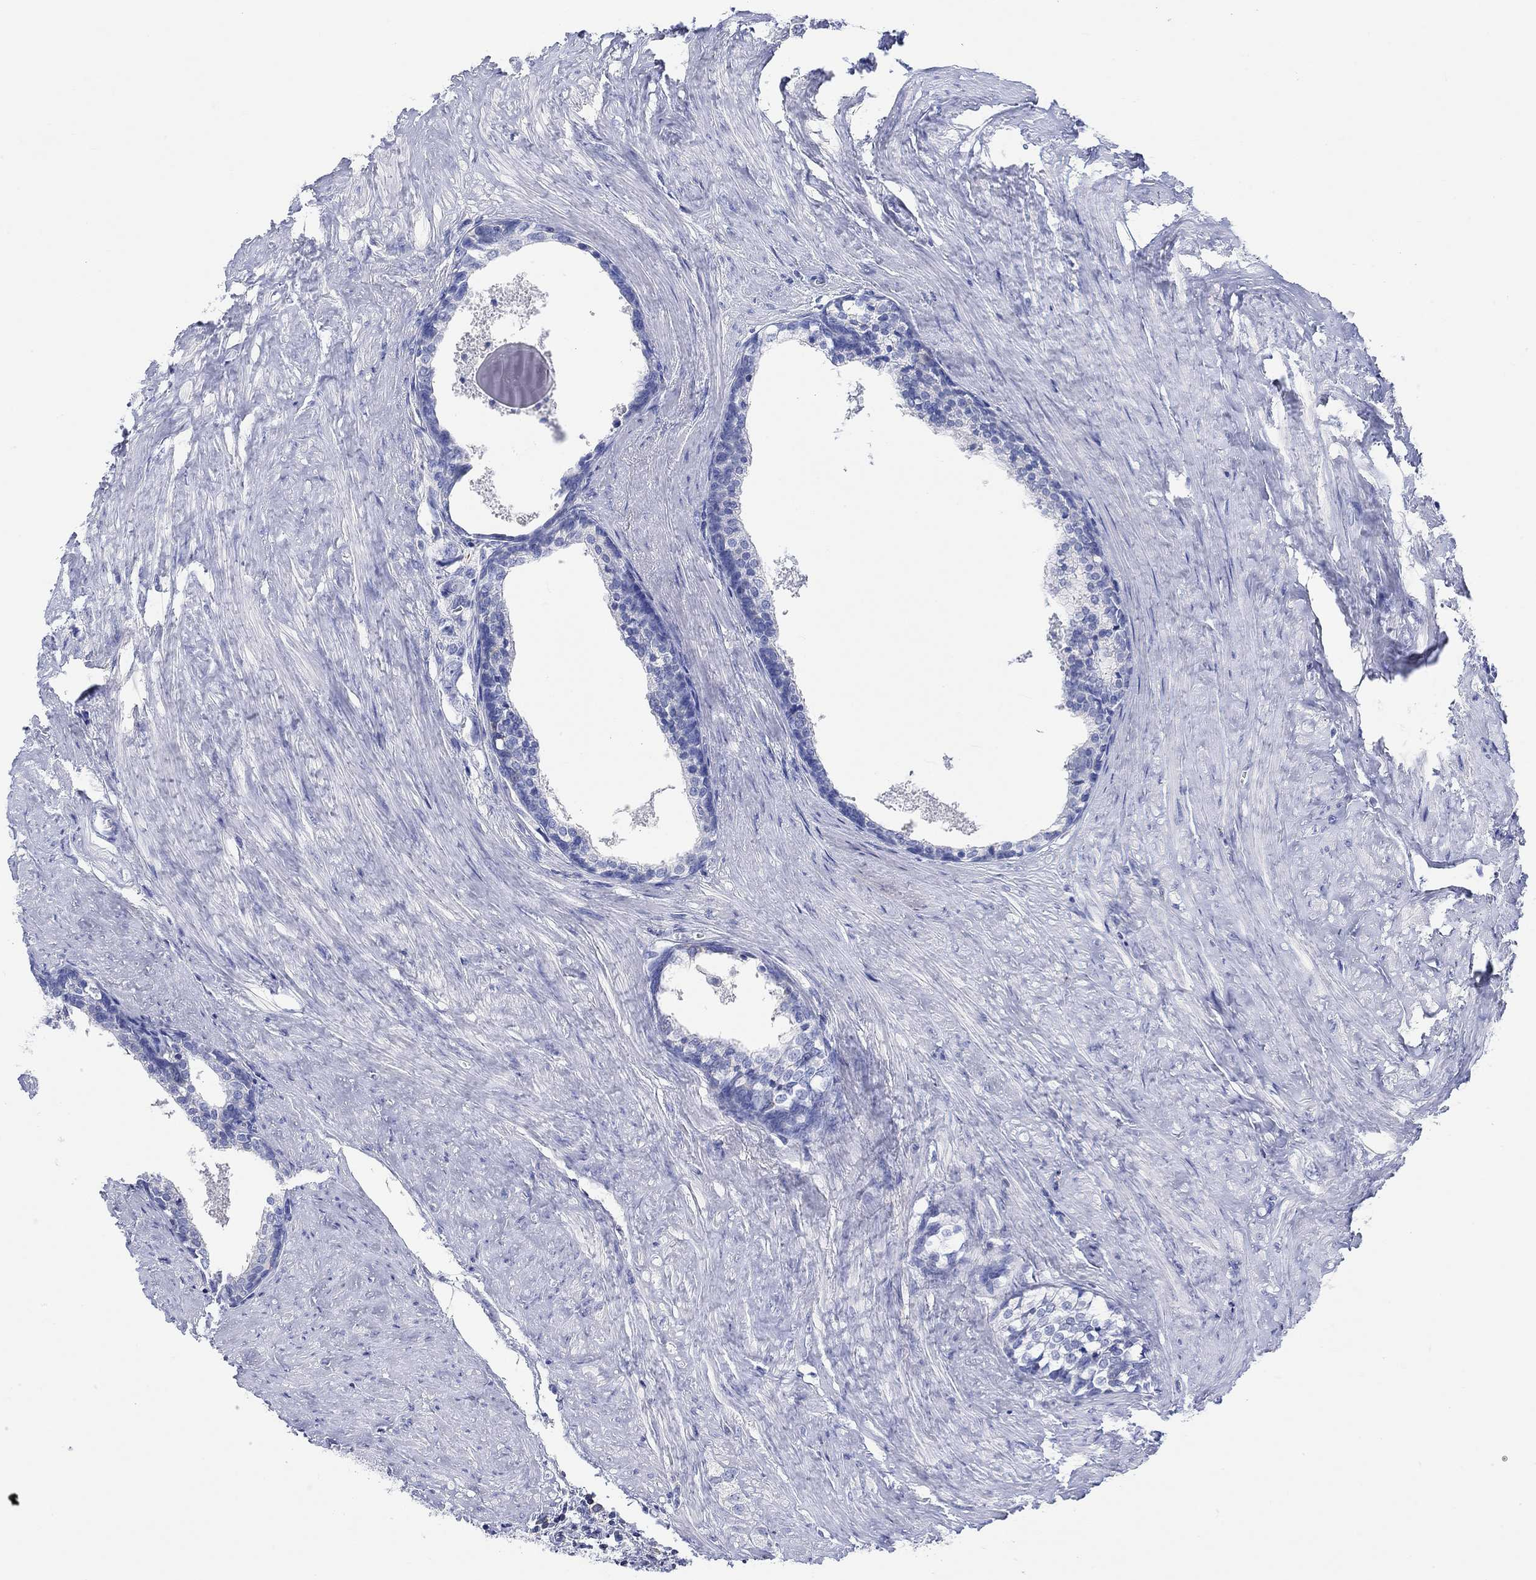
{"staining": {"intensity": "negative", "quantity": "none", "location": "none"}, "tissue": "prostate cancer", "cell_type": "Tumor cells", "image_type": "cancer", "snomed": [{"axis": "morphology", "description": "Adenocarcinoma, NOS"}, {"axis": "topography", "description": "Prostate and seminal vesicle, NOS"}], "caption": "Prostate cancer stained for a protein using immunohistochemistry exhibits no expression tumor cells.", "gene": "GCM1", "patient": {"sex": "male", "age": 63}}